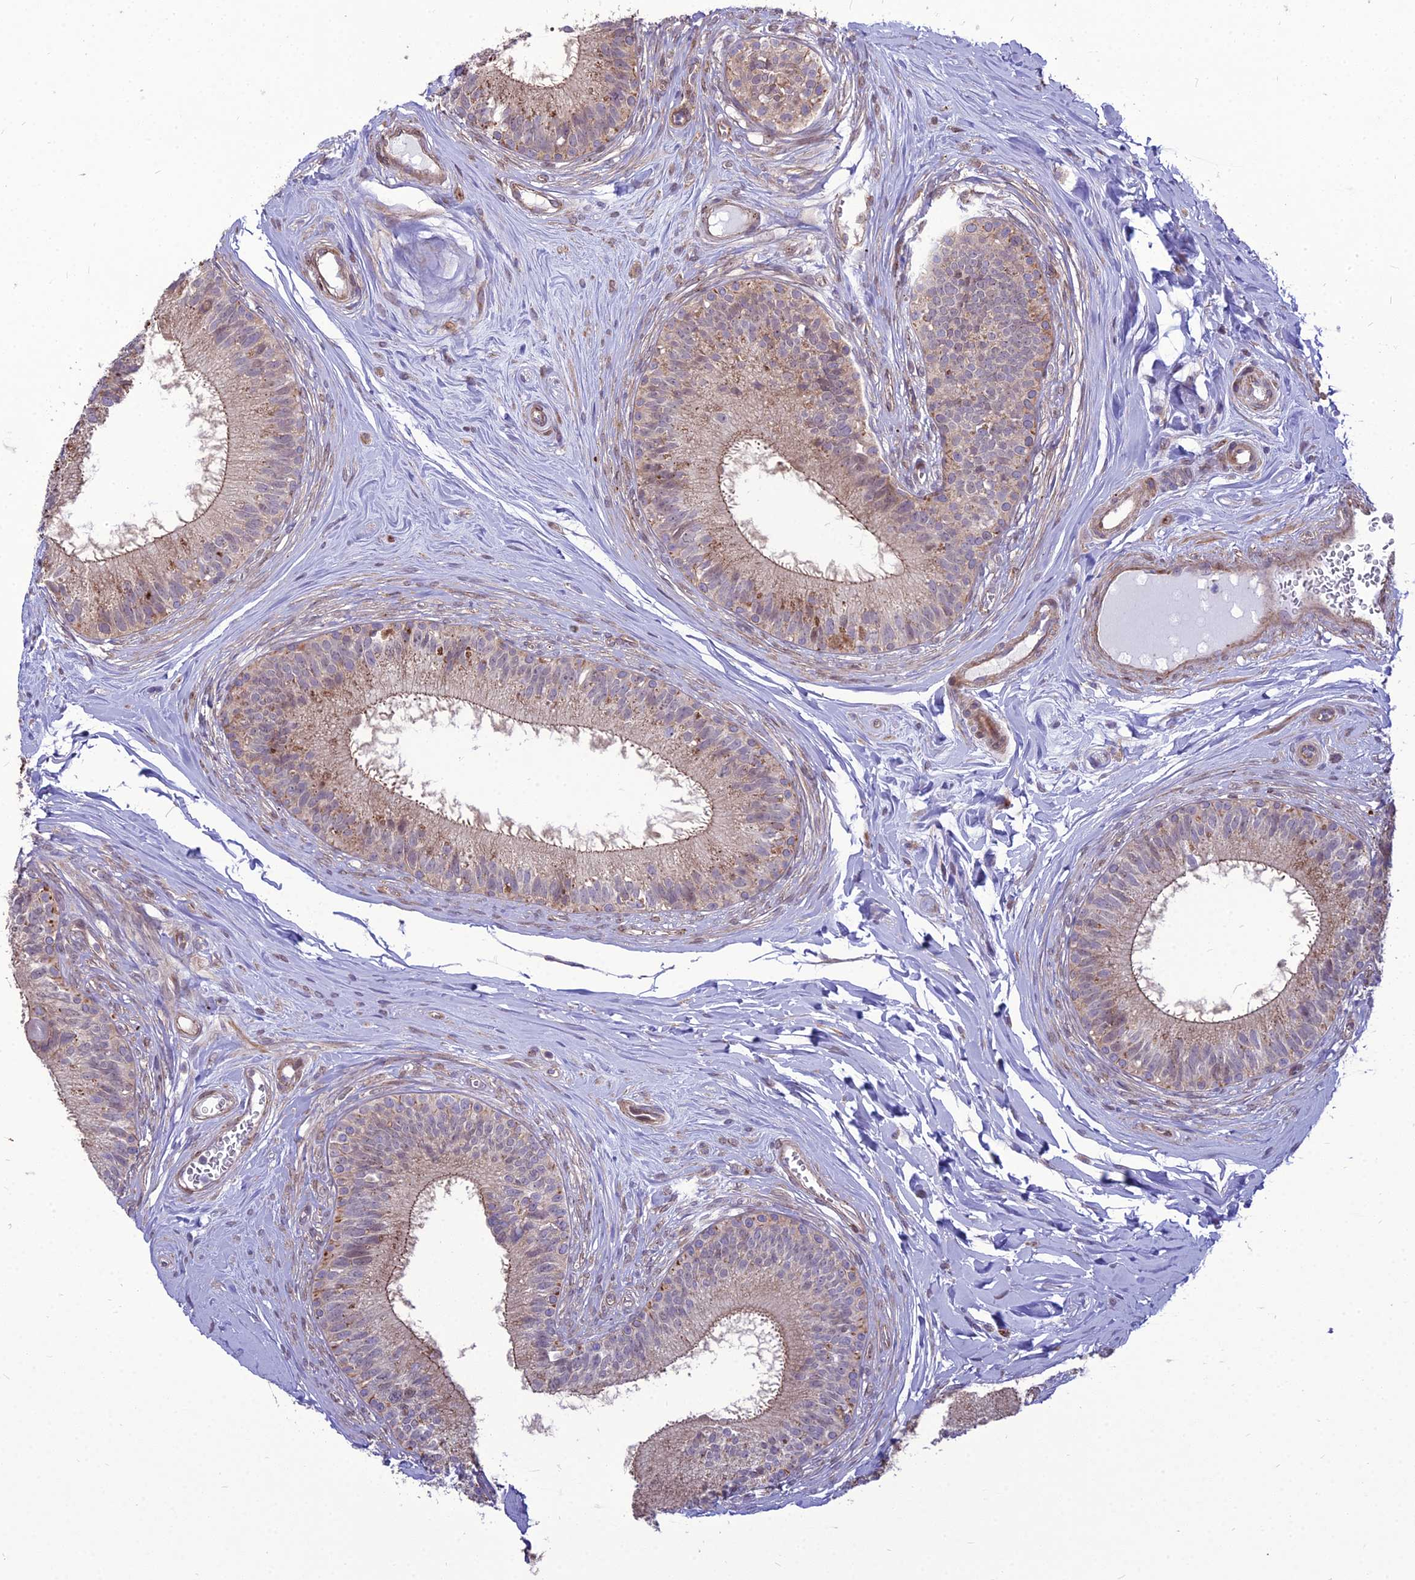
{"staining": {"intensity": "moderate", "quantity": "25%-75%", "location": "cytoplasmic/membranous,nuclear"}, "tissue": "epididymis", "cell_type": "Glandular cells", "image_type": "normal", "snomed": [{"axis": "morphology", "description": "Normal tissue, NOS"}, {"axis": "topography", "description": "Epididymis"}], "caption": "Protein positivity by immunohistochemistry displays moderate cytoplasmic/membranous,nuclear expression in about 25%-75% of glandular cells in benign epididymis. The staining is performed using DAB (3,3'-diaminobenzidine) brown chromogen to label protein expression. The nuclei are counter-stained blue using hematoxylin.", "gene": "TSPYL2", "patient": {"sex": "male", "age": 33}}